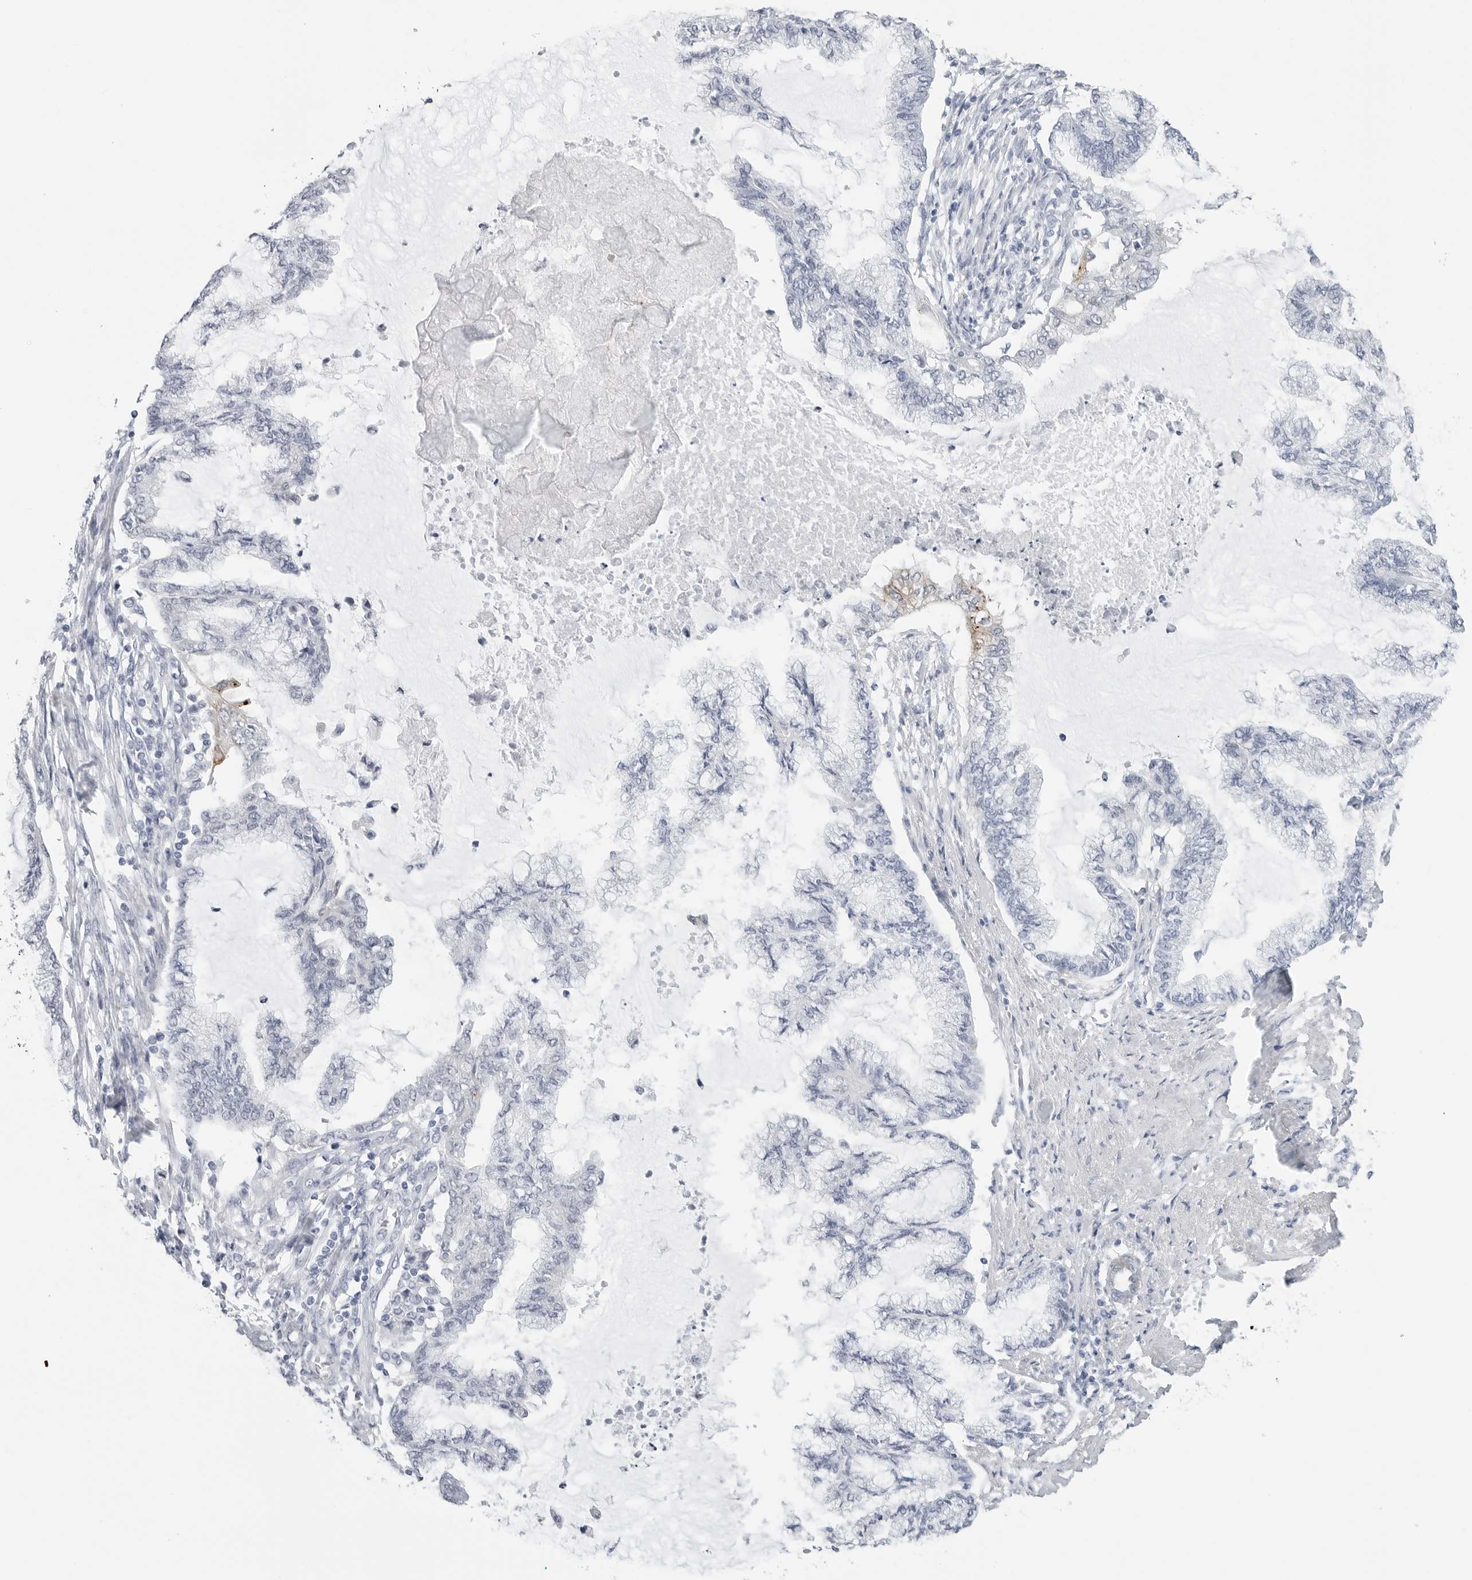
{"staining": {"intensity": "negative", "quantity": "none", "location": "none"}, "tissue": "endometrial cancer", "cell_type": "Tumor cells", "image_type": "cancer", "snomed": [{"axis": "morphology", "description": "Adenocarcinoma, NOS"}, {"axis": "topography", "description": "Endometrium"}], "caption": "Human endometrial cancer stained for a protein using immunohistochemistry (IHC) shows no staining in tumor cells.", "gene": "SLC19A1", "patient": {"sex": "female", "age": 86}}